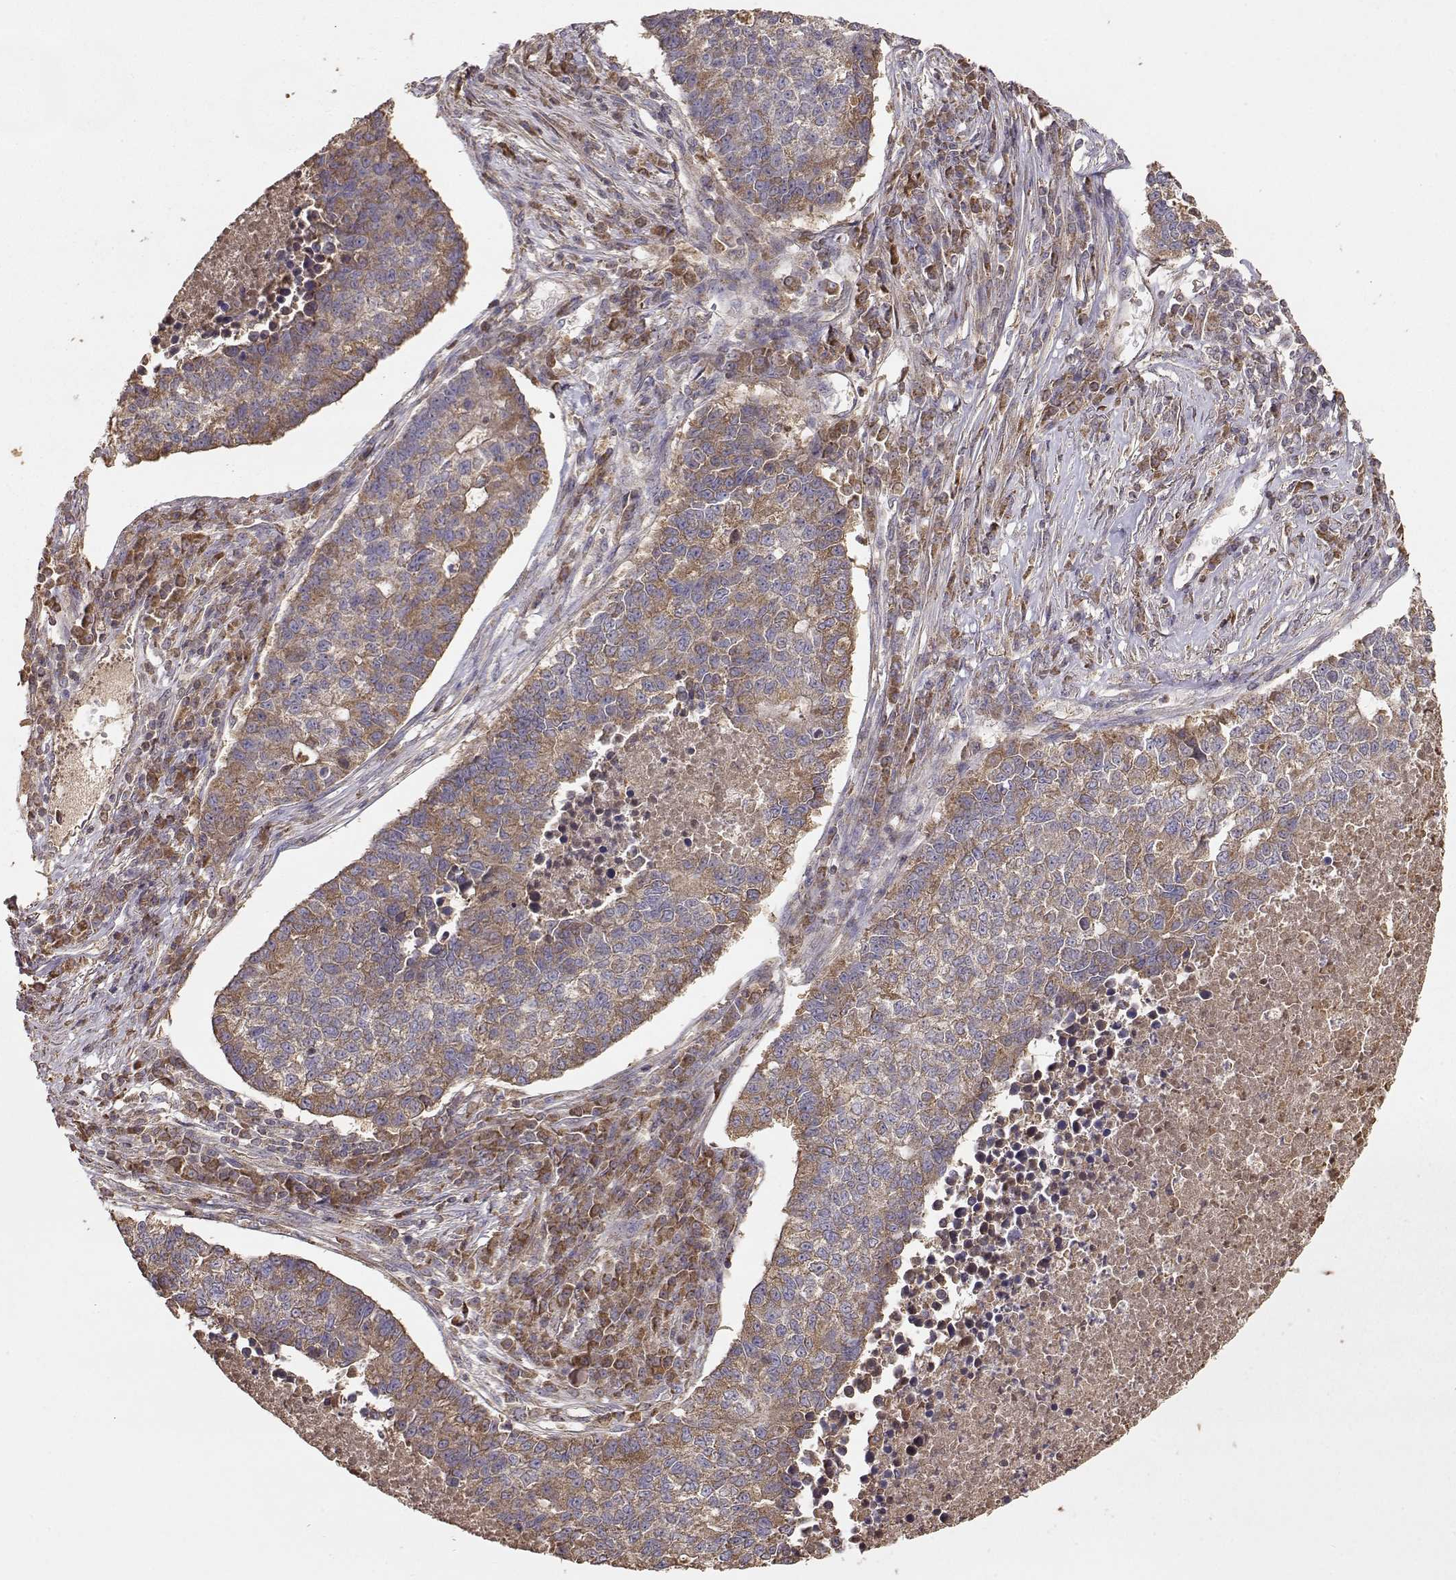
{"staining": {"intensity": "moderate", "quantity": ">75%", "location": "cytoplasmic/membranous"}, "tissue": "lung cancer", "cell_type": "Tumor cells", "image_type": "cancer", "snomed": [{"axis": "morphology", "description": "Adenocarcinoma, NOS"}, {"axis": "topography", "description": "Lung"}], "caption": "High-power microscopy captured an IHC photomicrograph of lung cancer (adenocarcinoma), revealing moderate cytoplasmic/membranous positivity in approximately >75% of tumor cells.", "gene": "TARS3", "patient": {"sex": "male", "age": 57}}